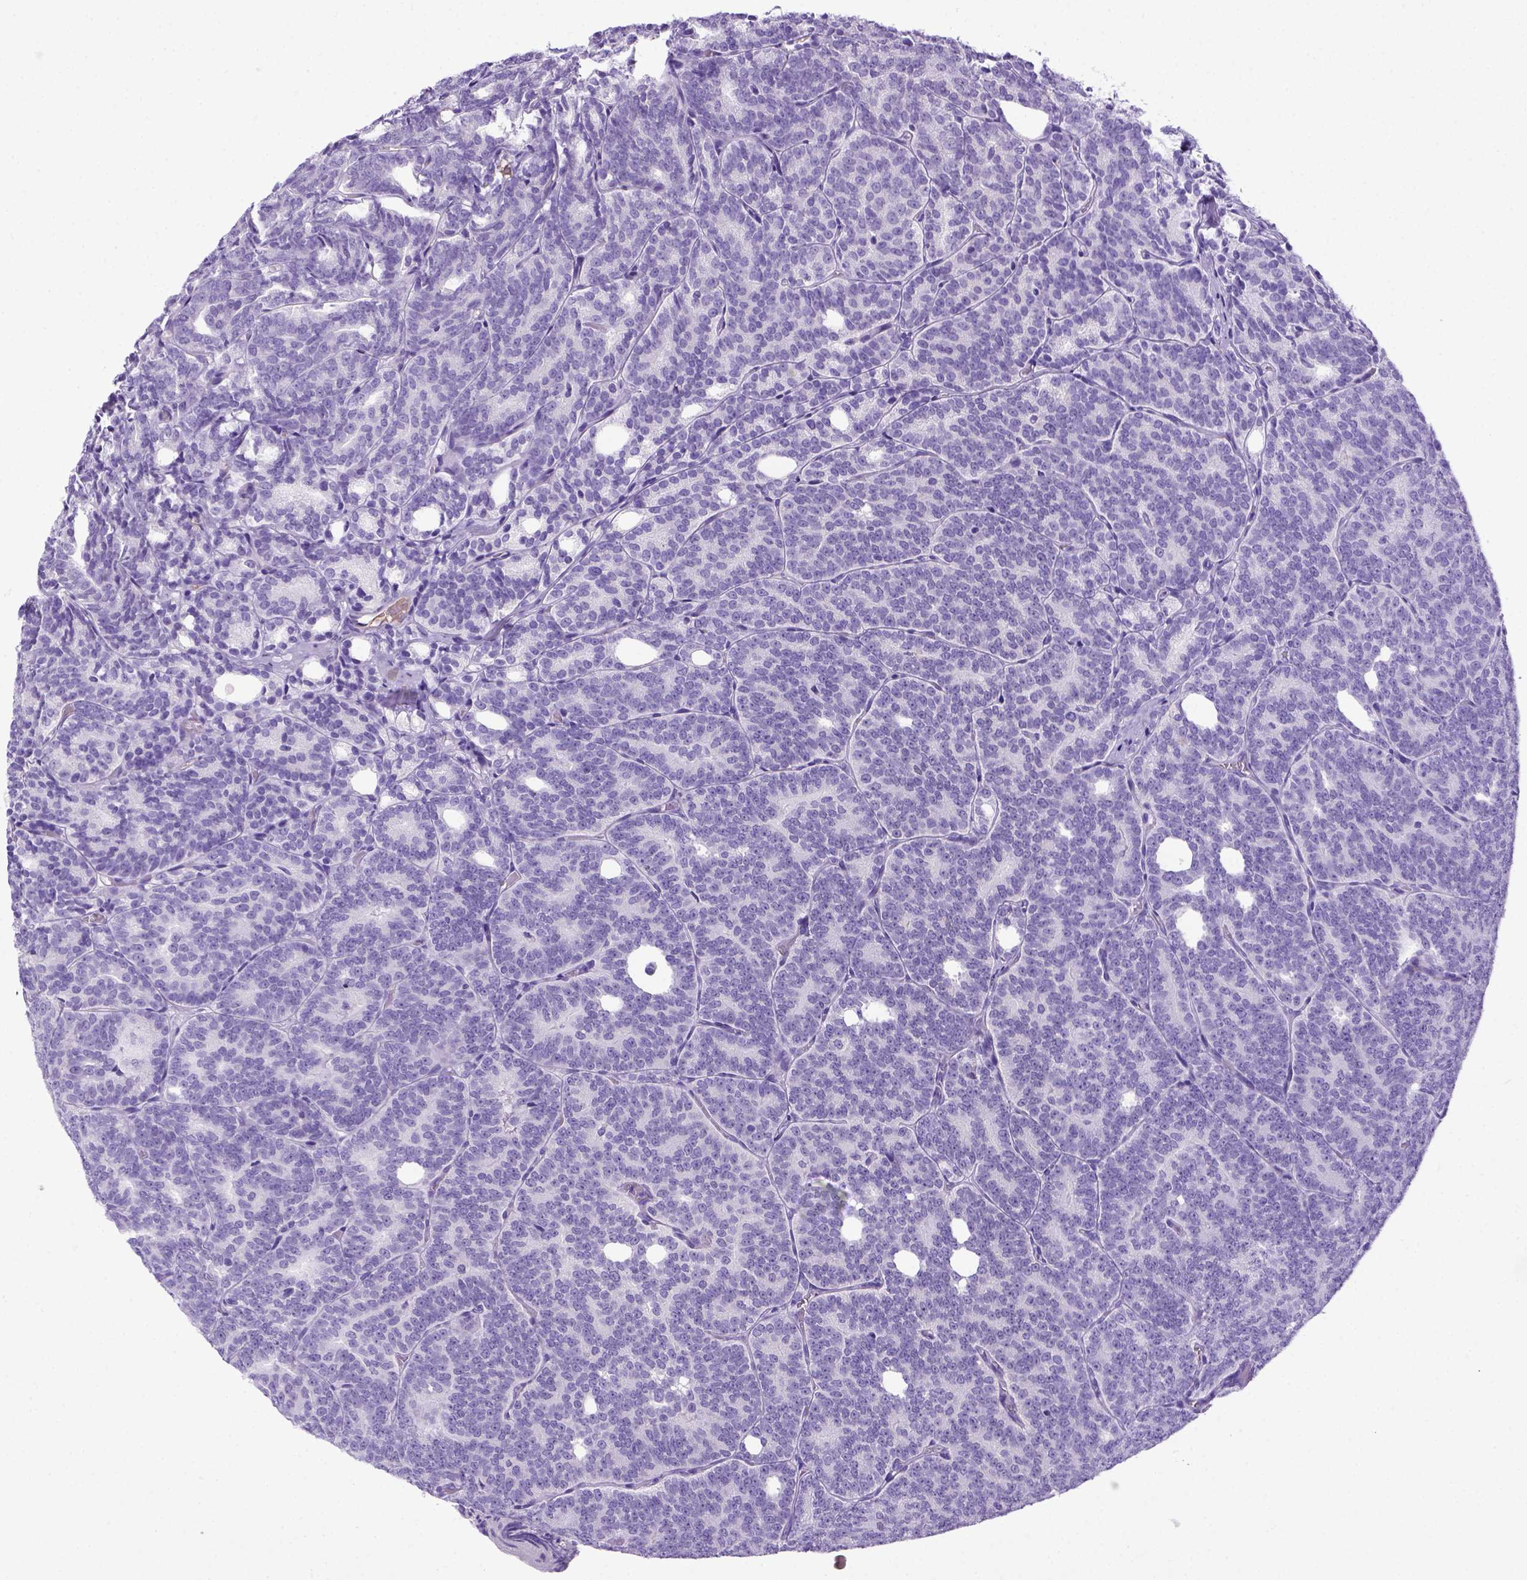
{"staining": {"intensity": "negative", "quantity": "none", "location": "none"}, "tissue": "prostate cancer", "cell_type": "Tumor cells", "image_type": "cancer", "snomed": [{"axis": "morphology", "description": "Adenocarcinoma, High grade"}, {"axis": "topography", "description": "Prostate"}], "caption": "A high-resolution micrograph shows immunohistochemistry (IHC) staining of prostate high-grade adenocarcinoma, which demonstrates no significant expression in tumor cells.", "gene": "ITIH4", "patient": {"sex": "male", "age": 53}}